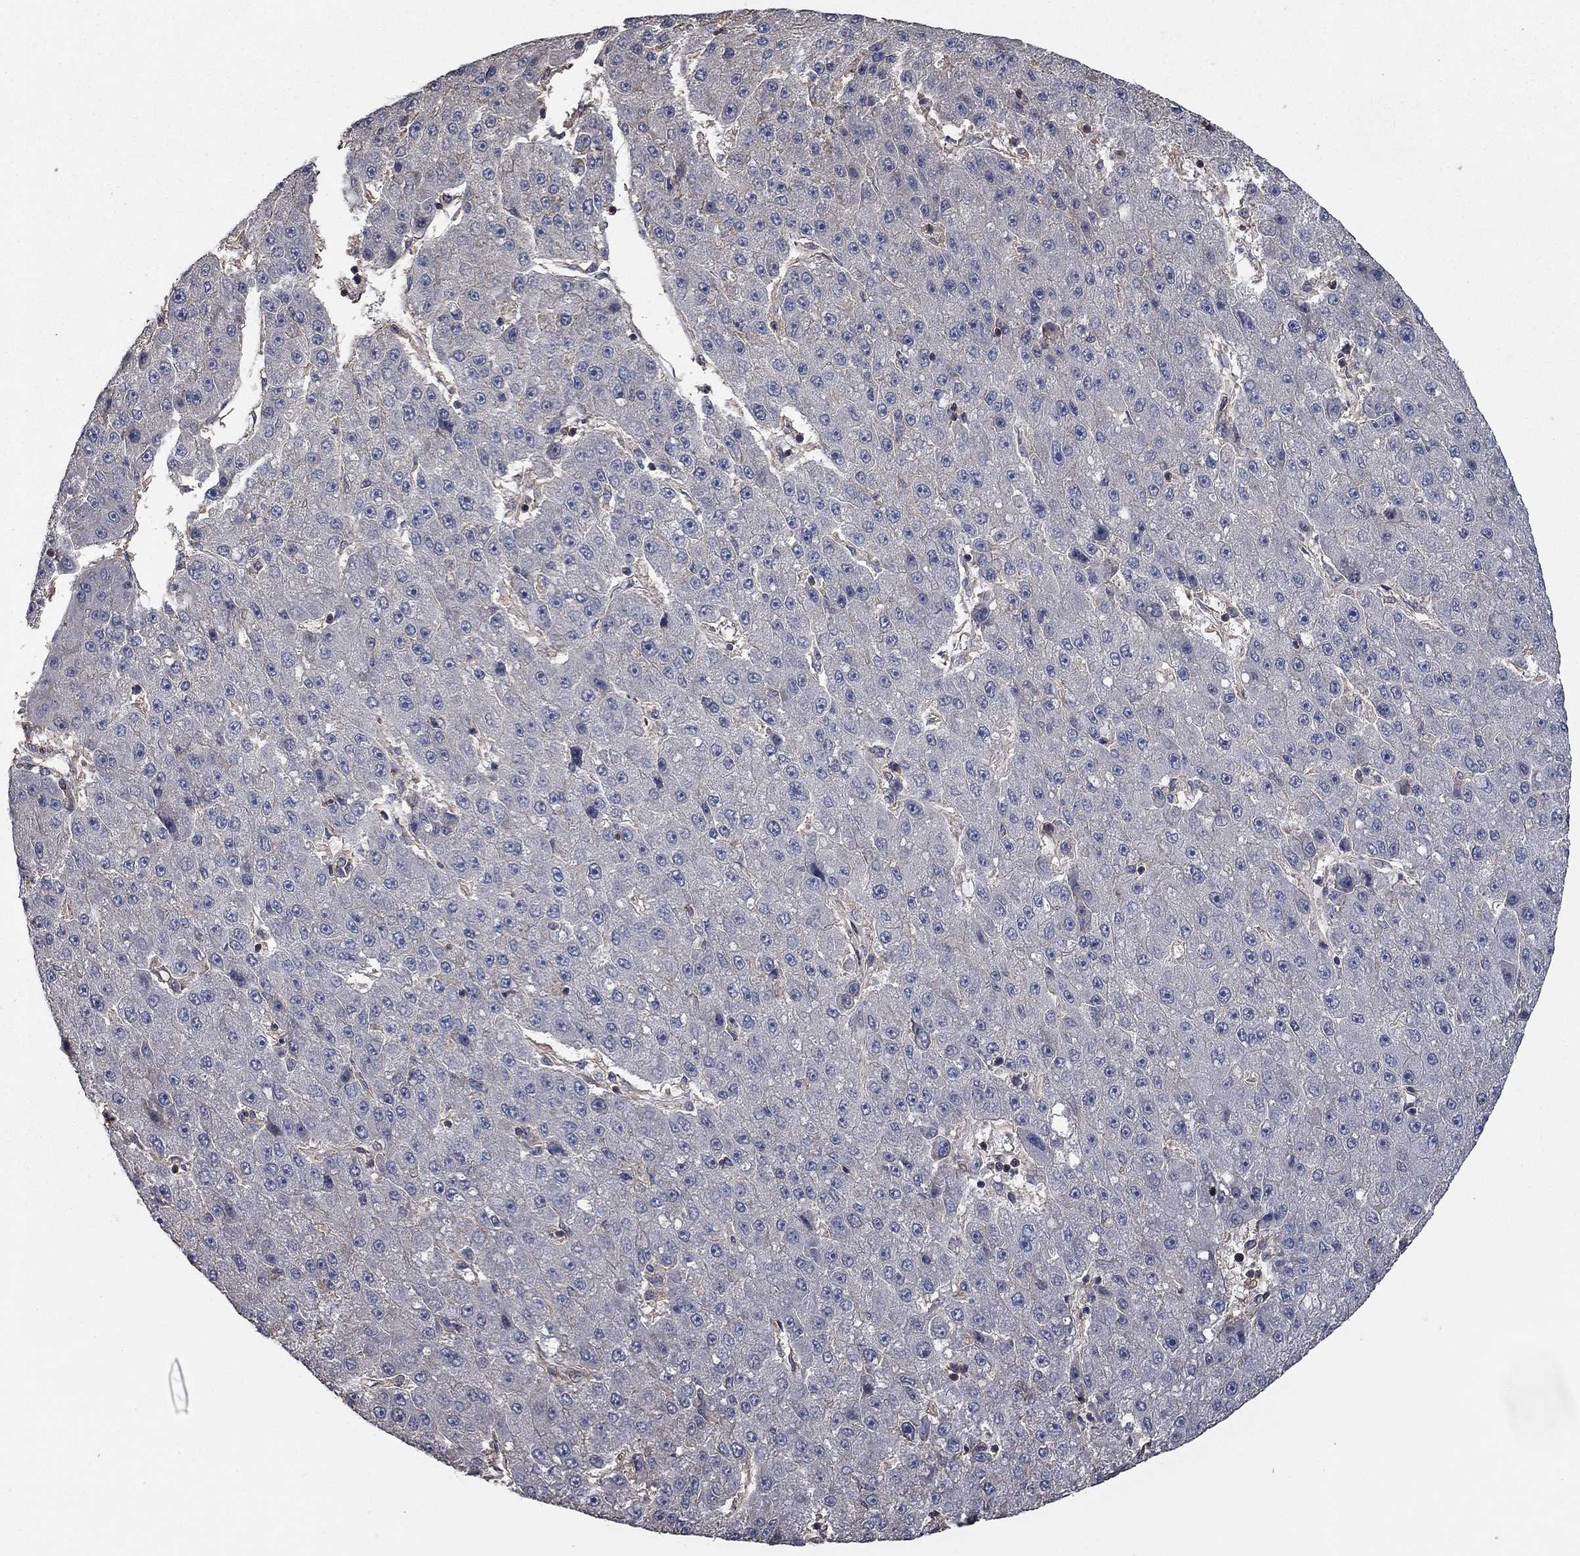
{"staining": {"intensity": "negative", "quantity": "none", "location": "none"}, "tissue": "liver cancer", "cell_type": "Tumor cells", "image_type": "cancer", "snomed": [{"axis": "morphology", "description": "Carcinoma, Hepatocellular, NOS"}, {"axis": "topography", "description": "Liver"}], "caption": "Liver cancer was stained to show a protein in brown. There is no significant positivity in tumor cells. (DAB (3,3'-diaminobenzidine) immunohistochemistry visualized using brightfield microscopy, high magnification).", "gene": "PDE3A", "patient": {"sex": "male", "age": 67}}